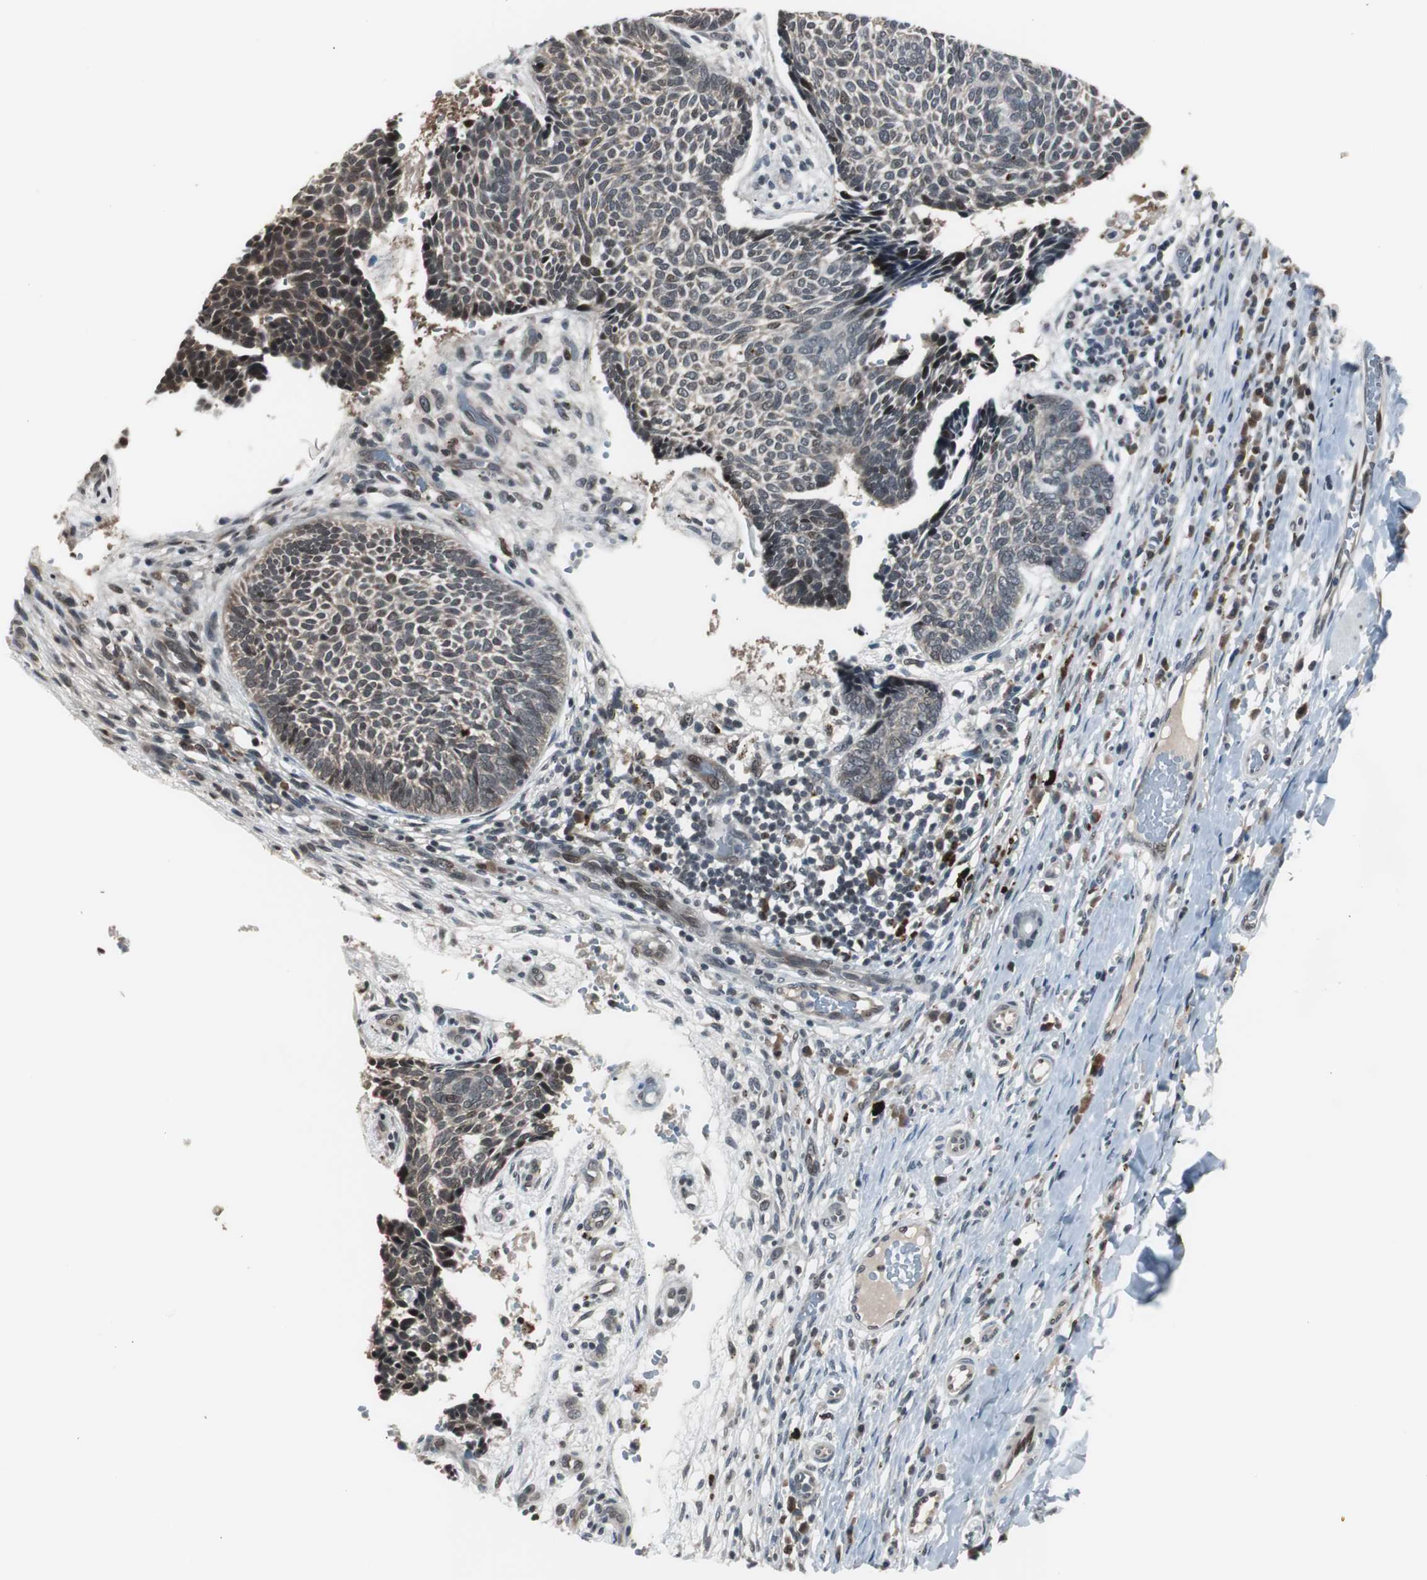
{"staining": {"intensity": "moderate", "quantity": "<25%", "location": "nuclear"}, "tissue": "skin cancer", "cell_type": "Tumor cells", "image_type": "cancer", "snomed": [{"axis": "morphology", "description": "Normal tissue, NOS"}, {"axis": "morphology", "description": "Basal cell carcinoma"}, {"axis": "topography", "description": "Skin"}], "caption": "Immunohistochemical staining of human skin cancer (basal cell carcinoma) displays low levels of moderate nuclear expression in about <25% of tumor cells. The staining was performed using DAB (3,3'-diaminobenzidine), with brown indicating positive protein expression. Nuclei are stained blue with hematoxylin.", "gene": "BOLA1", "patient": {"sex": "male", "age": 87}}